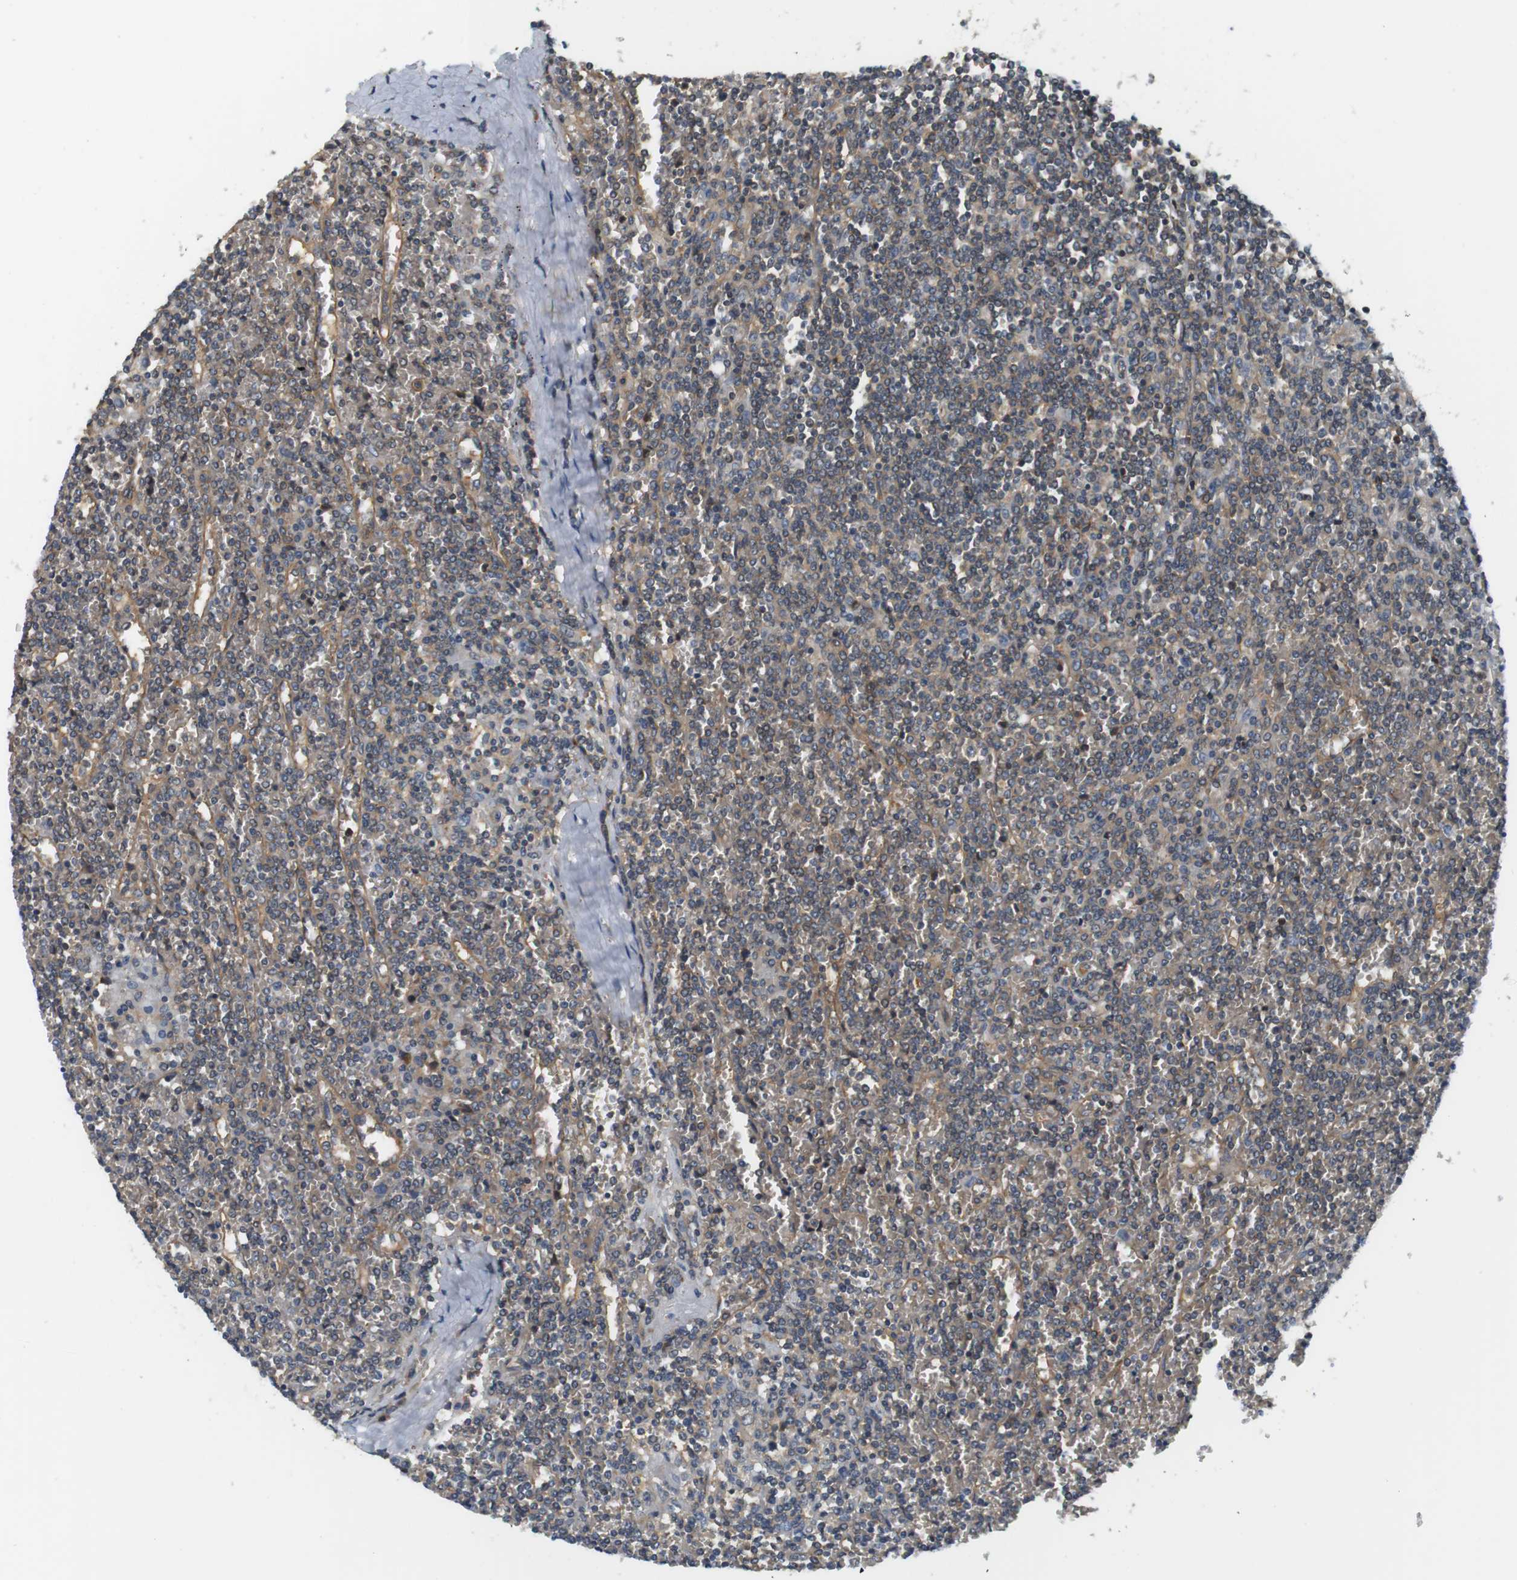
{"staining": {"intensity": "negative", "quantity": "none", "location": "none"}, "tissue": "lymphoma", "cell_type": "Tumor cells", "image_type": "cancer", "snomed": [{"axis": "morphology", "description": "Malignant lymphoma, non-Hodgkin's type, Low grade"}, {"axis": "topography", "description": "Spleen"}], "caption": "An IHC histopathology image of low-grade malignant lymphoma, non-Hodgkin's type is shown. There is no staining in tumor cells of low-grade malignant lymphoma, non-Hodgkin's type. (Stains: DAB immunohistochemistry (IHC) with hematoxylin counter stain, Microscopy: brightfield microscopy at high magnification).", "gene": "SH3GLB1", "patient": {"sex": "female", "age": 19}}